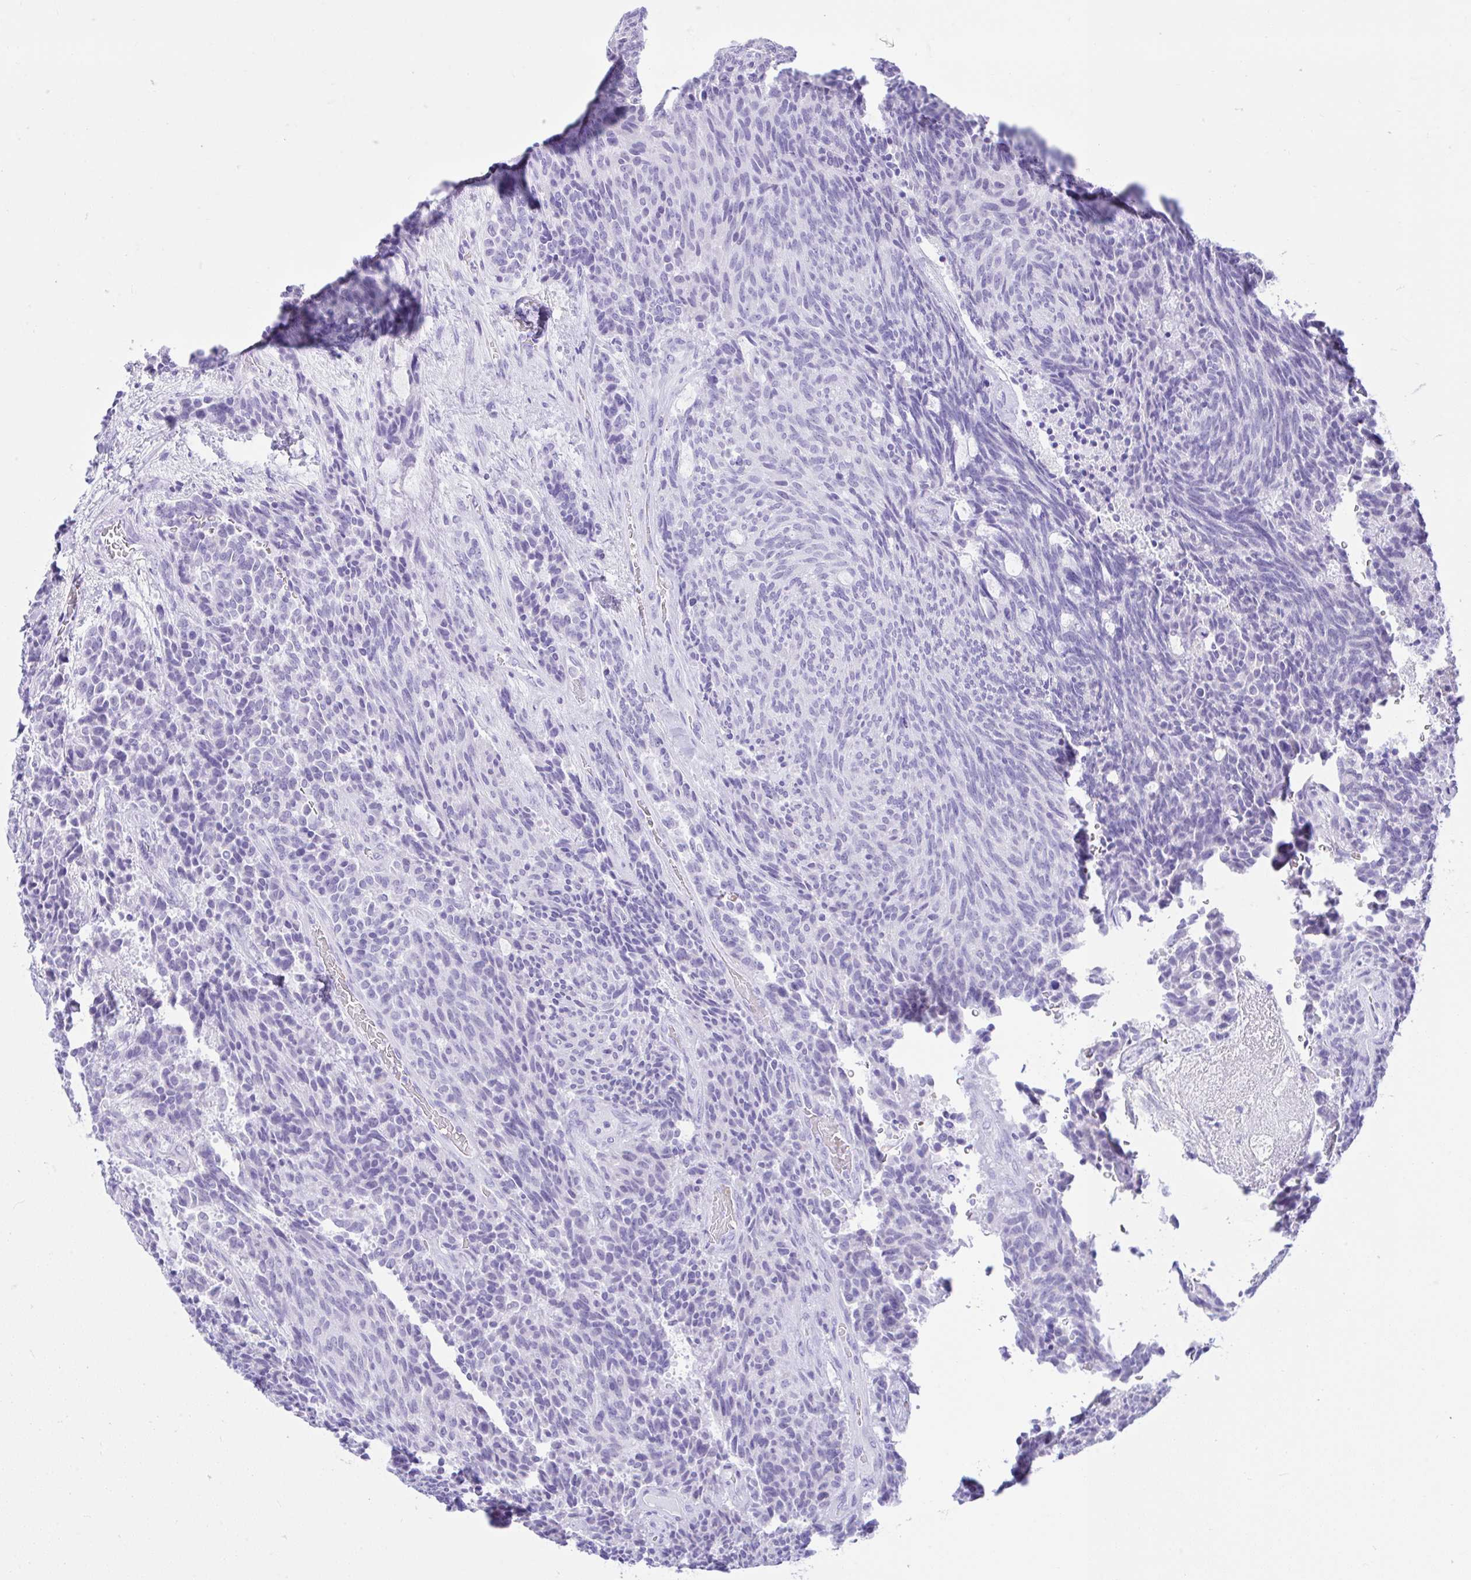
{"staining": {"intensity": "negative", "quantity": "none", "location": "none"}, "tissue": "carcinoid", "cell_type": "Tumor cells", "image_type": "cancer", "snomed": [{"axis": "morphology", "description": "Carcinoid, malignant, NOS"}, {"axis": "topography", "description": "Pancreas"}], "caption": "The histopathology image exhibits no staining of tumor cells in malignant carcinoid.", "gene": "SEL1L2", "patient": {"sex": "female", "age": 54}}